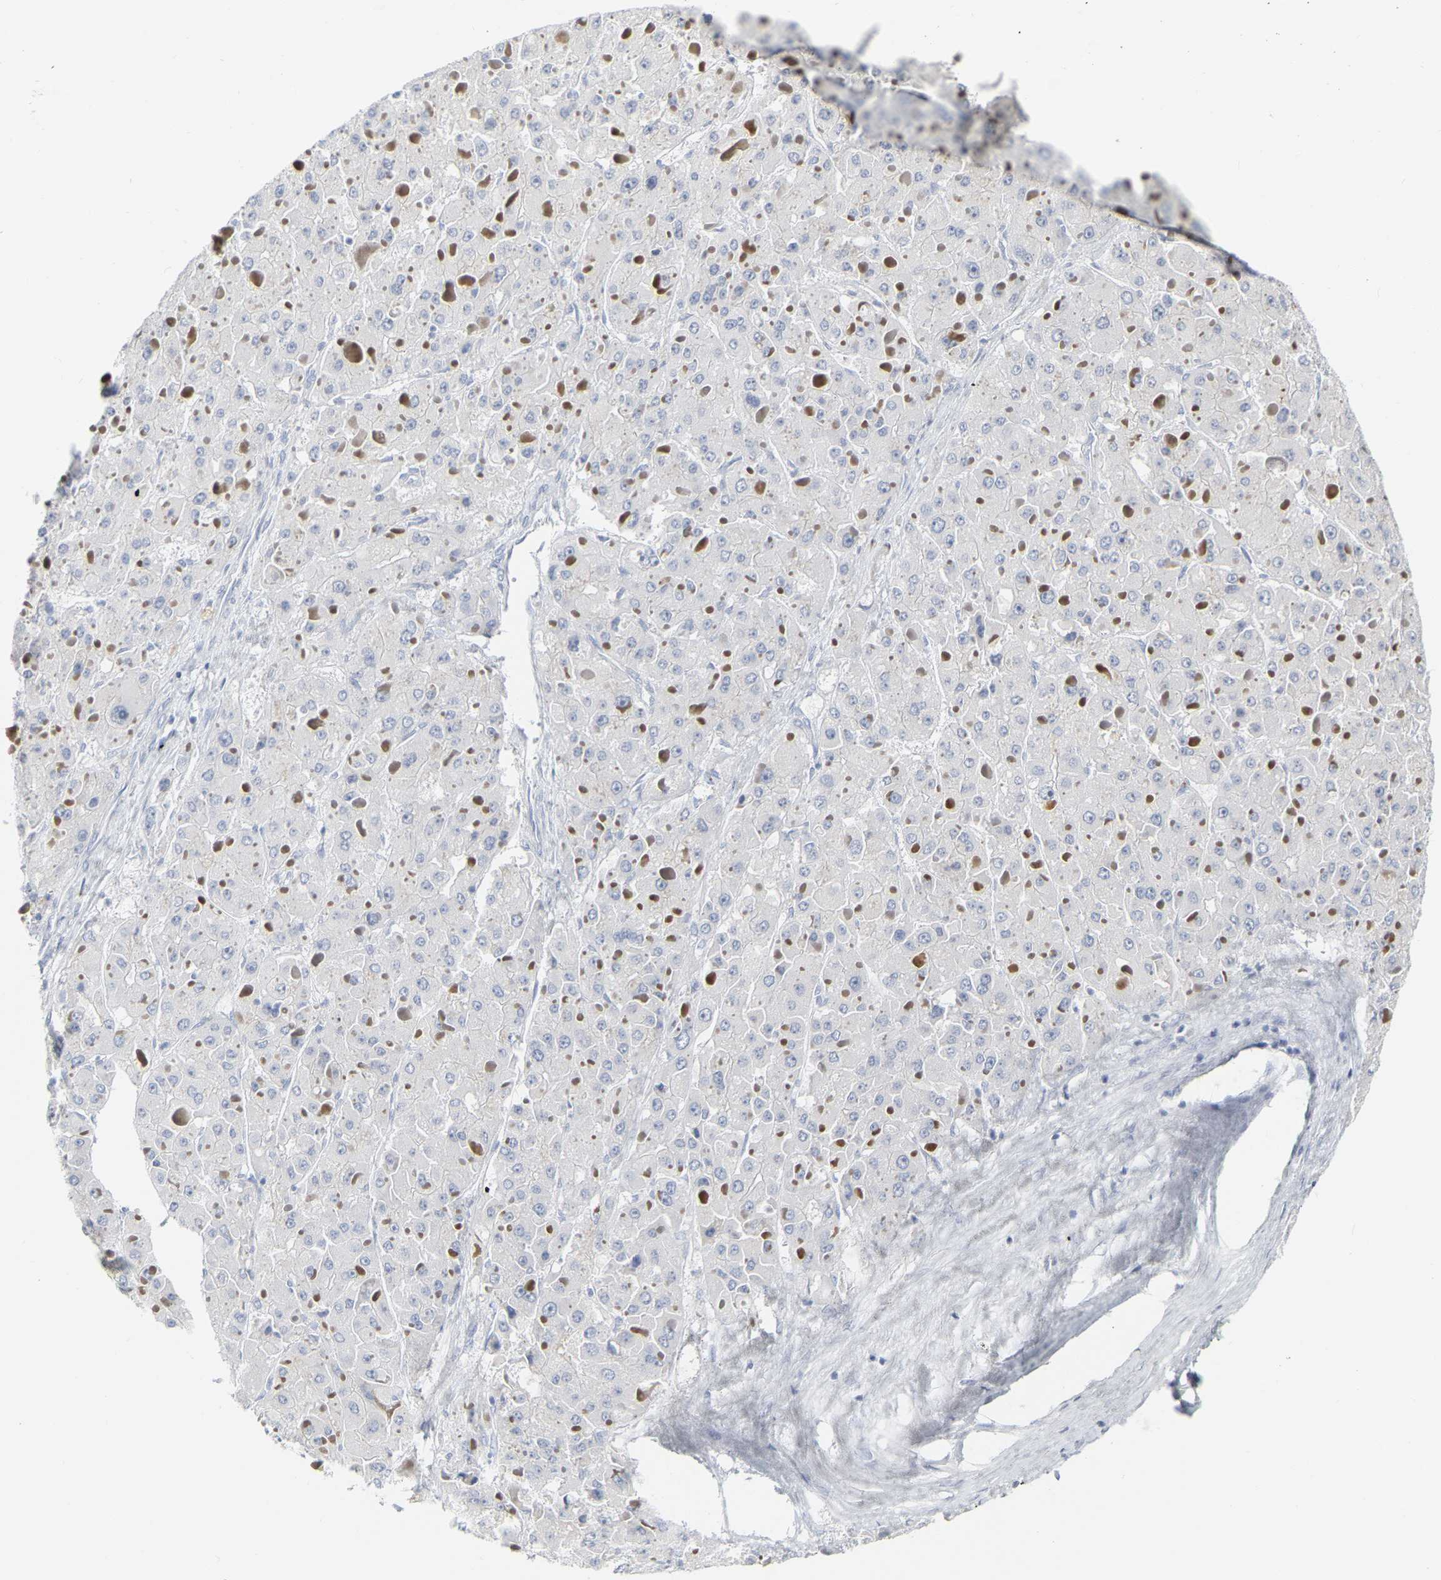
{"staining": {"intensity": "negative", "quantity": "none", "location": "none"}, "tissue": "liver cancer", "cell_type": "Tumor cells", "image_type": "cancer", "snomed": [{"axis": "morphology", "description": "Carcinoma, Hepatocellular, NOS"}, {"axis": "topography", "description": "Liver"}], "caption": "DAB immunohistochemical staining of liver cancer (hepatocellular carcinoma) demonstrates no significant expression in tumor cells. (IHC, brightfield microscopy, high magnification).", "gene": "GNAS", "patient": {"sex": "female", "age": 73}}